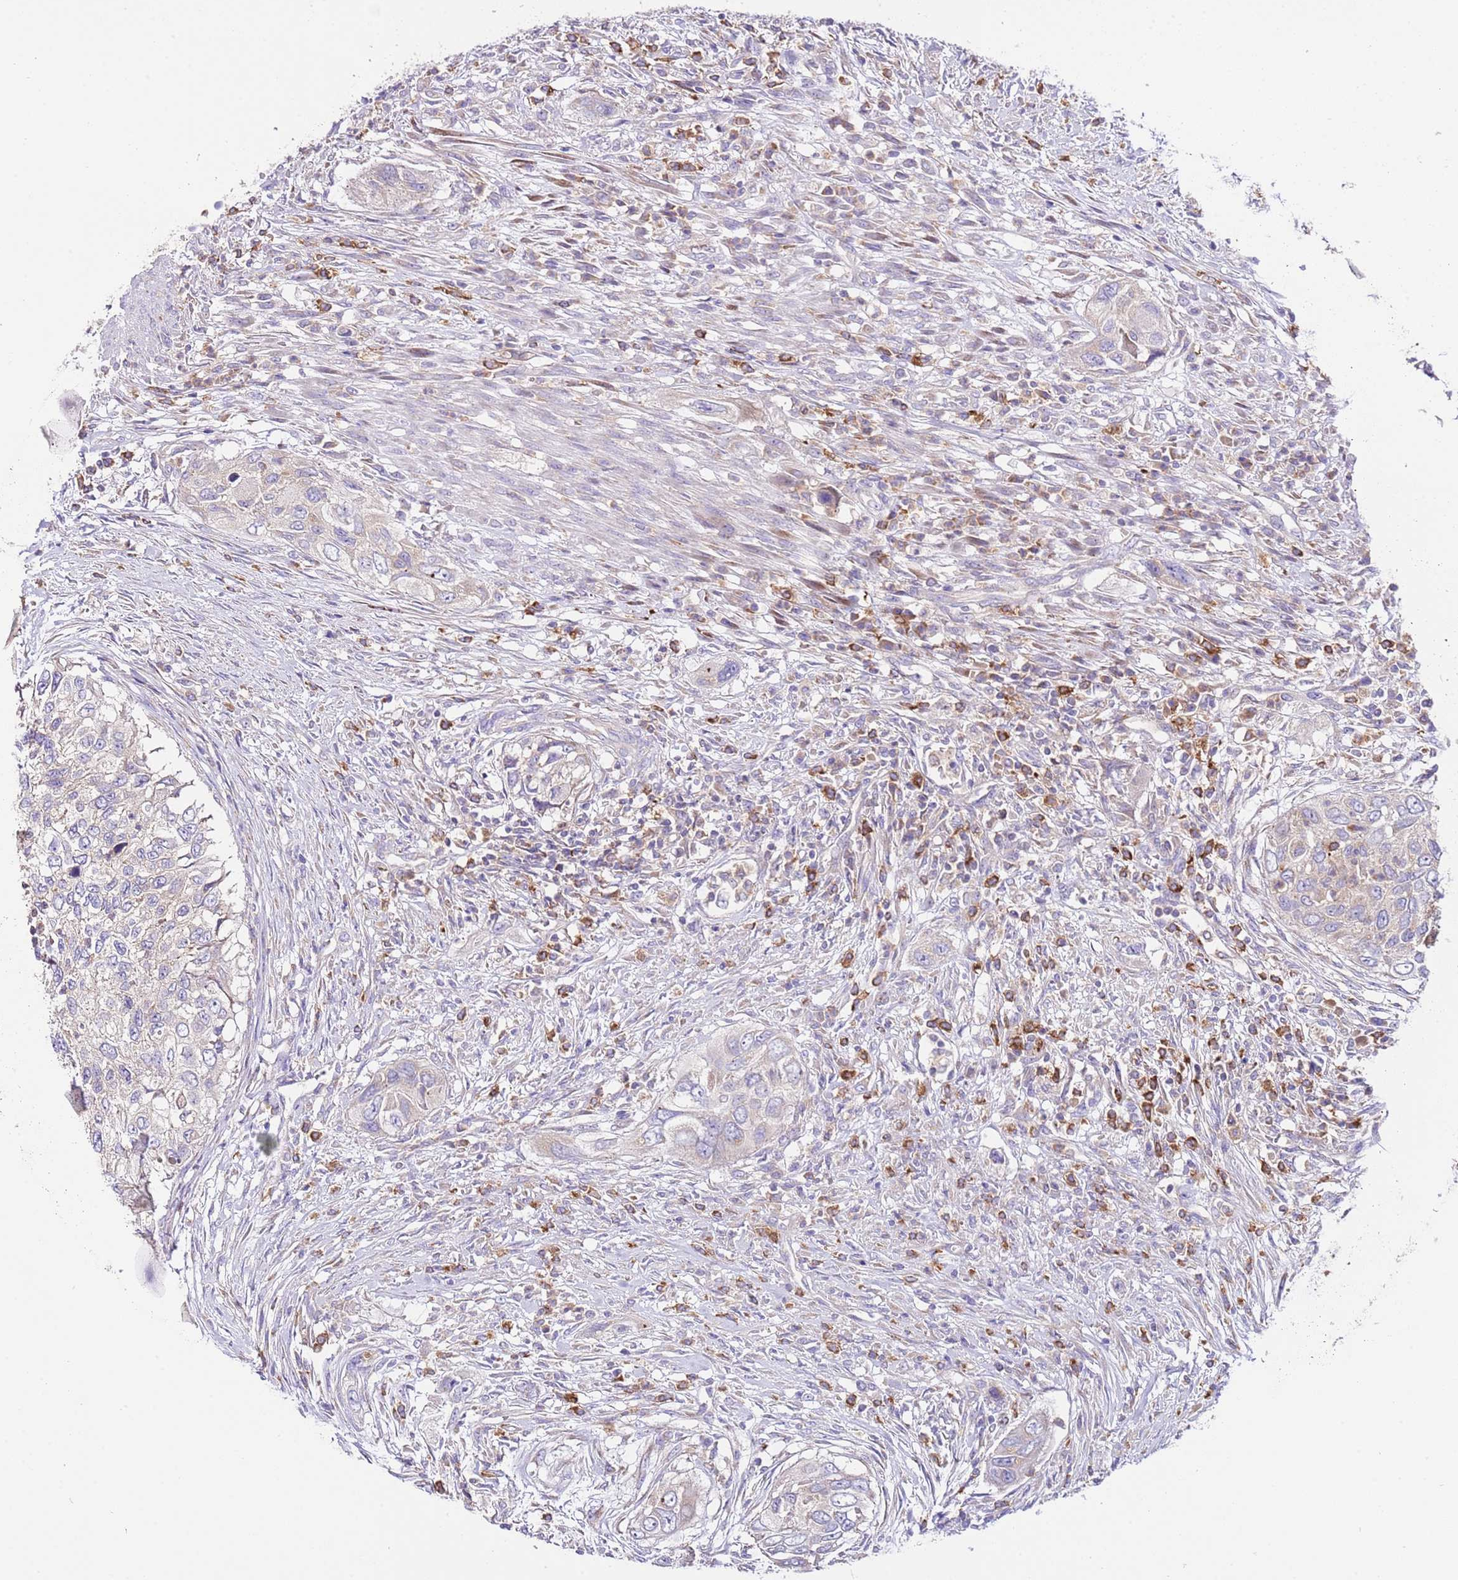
{"staining": {"intensity": "negative", "quantity": "none", "location": "none"}, "tissue": "urothelial cancer", "cell_type": "Tumor cells", "image_type": "cancer", "snomed": [{"axis": "morphology", "description": "Urothelial carcinoma, High grade"}, {"axis": "topography", "description": "Urinary bladder"}], "caption": "A histopathology image of urothelial cancer stained for a protein displays no brown staining in tumor cells.", "gene": "RPS10", "patient": {"sex": "female", "age": 60}}